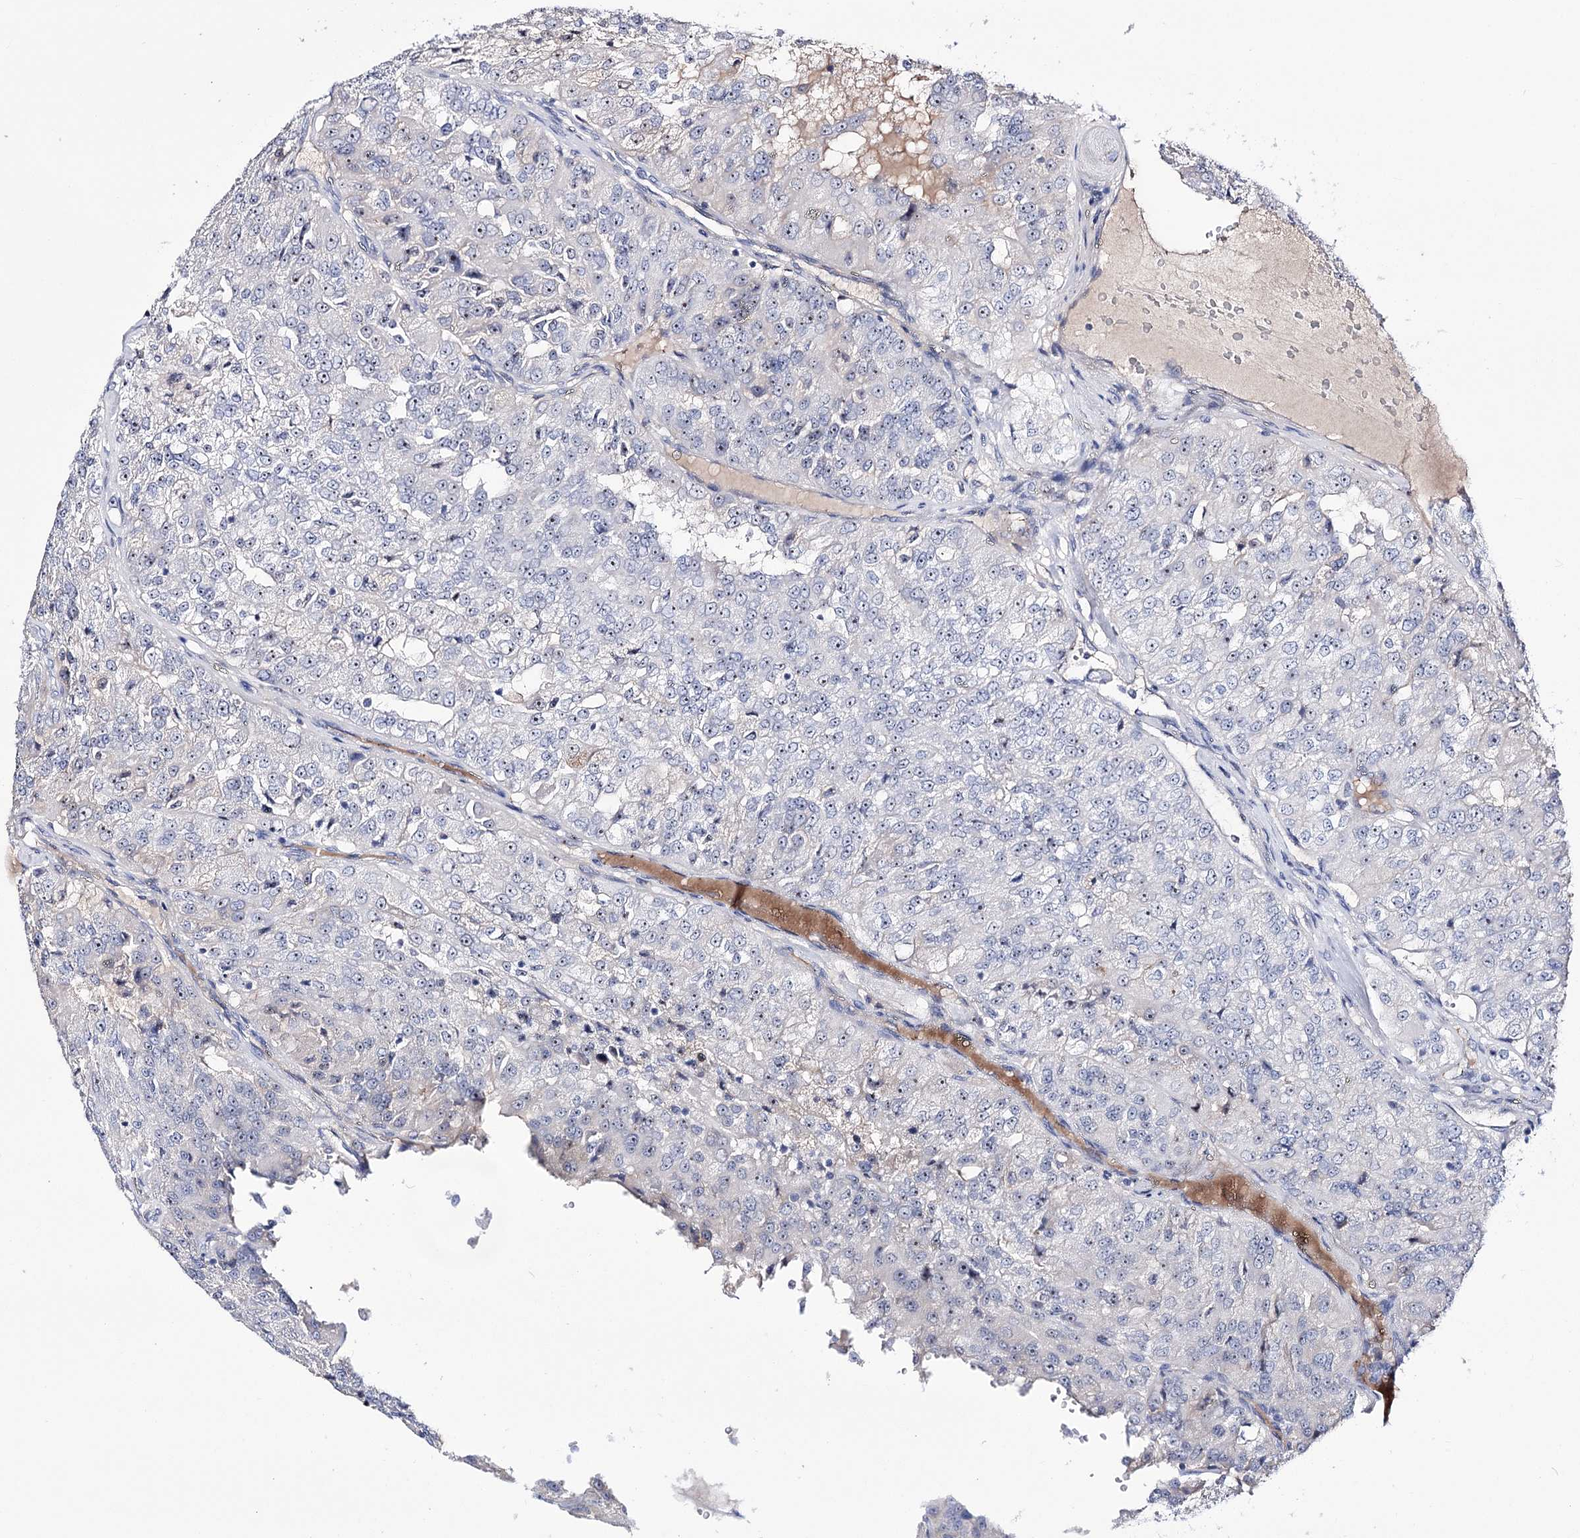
{"staining": {"intensity": "moderate", "quantity": ">75%", "location": "nuclear"}, "tissue": "renal cancer", "cell_type": "Tumor cells", "image_type": "cancer", "snomed": [{"axis": "morphology", "description": "Adenocarcinoma, NOS"}, {"axis": "topography", "description": "Kidney"}], "caption": "This histopathology image demonstrates IHC staining of renal adenocarcinoma, with medium moderate nuclear positivity in about >75% of tumor cells.", "gene": "PCGF5", "patient": {"sex": "female", "age": 63}}